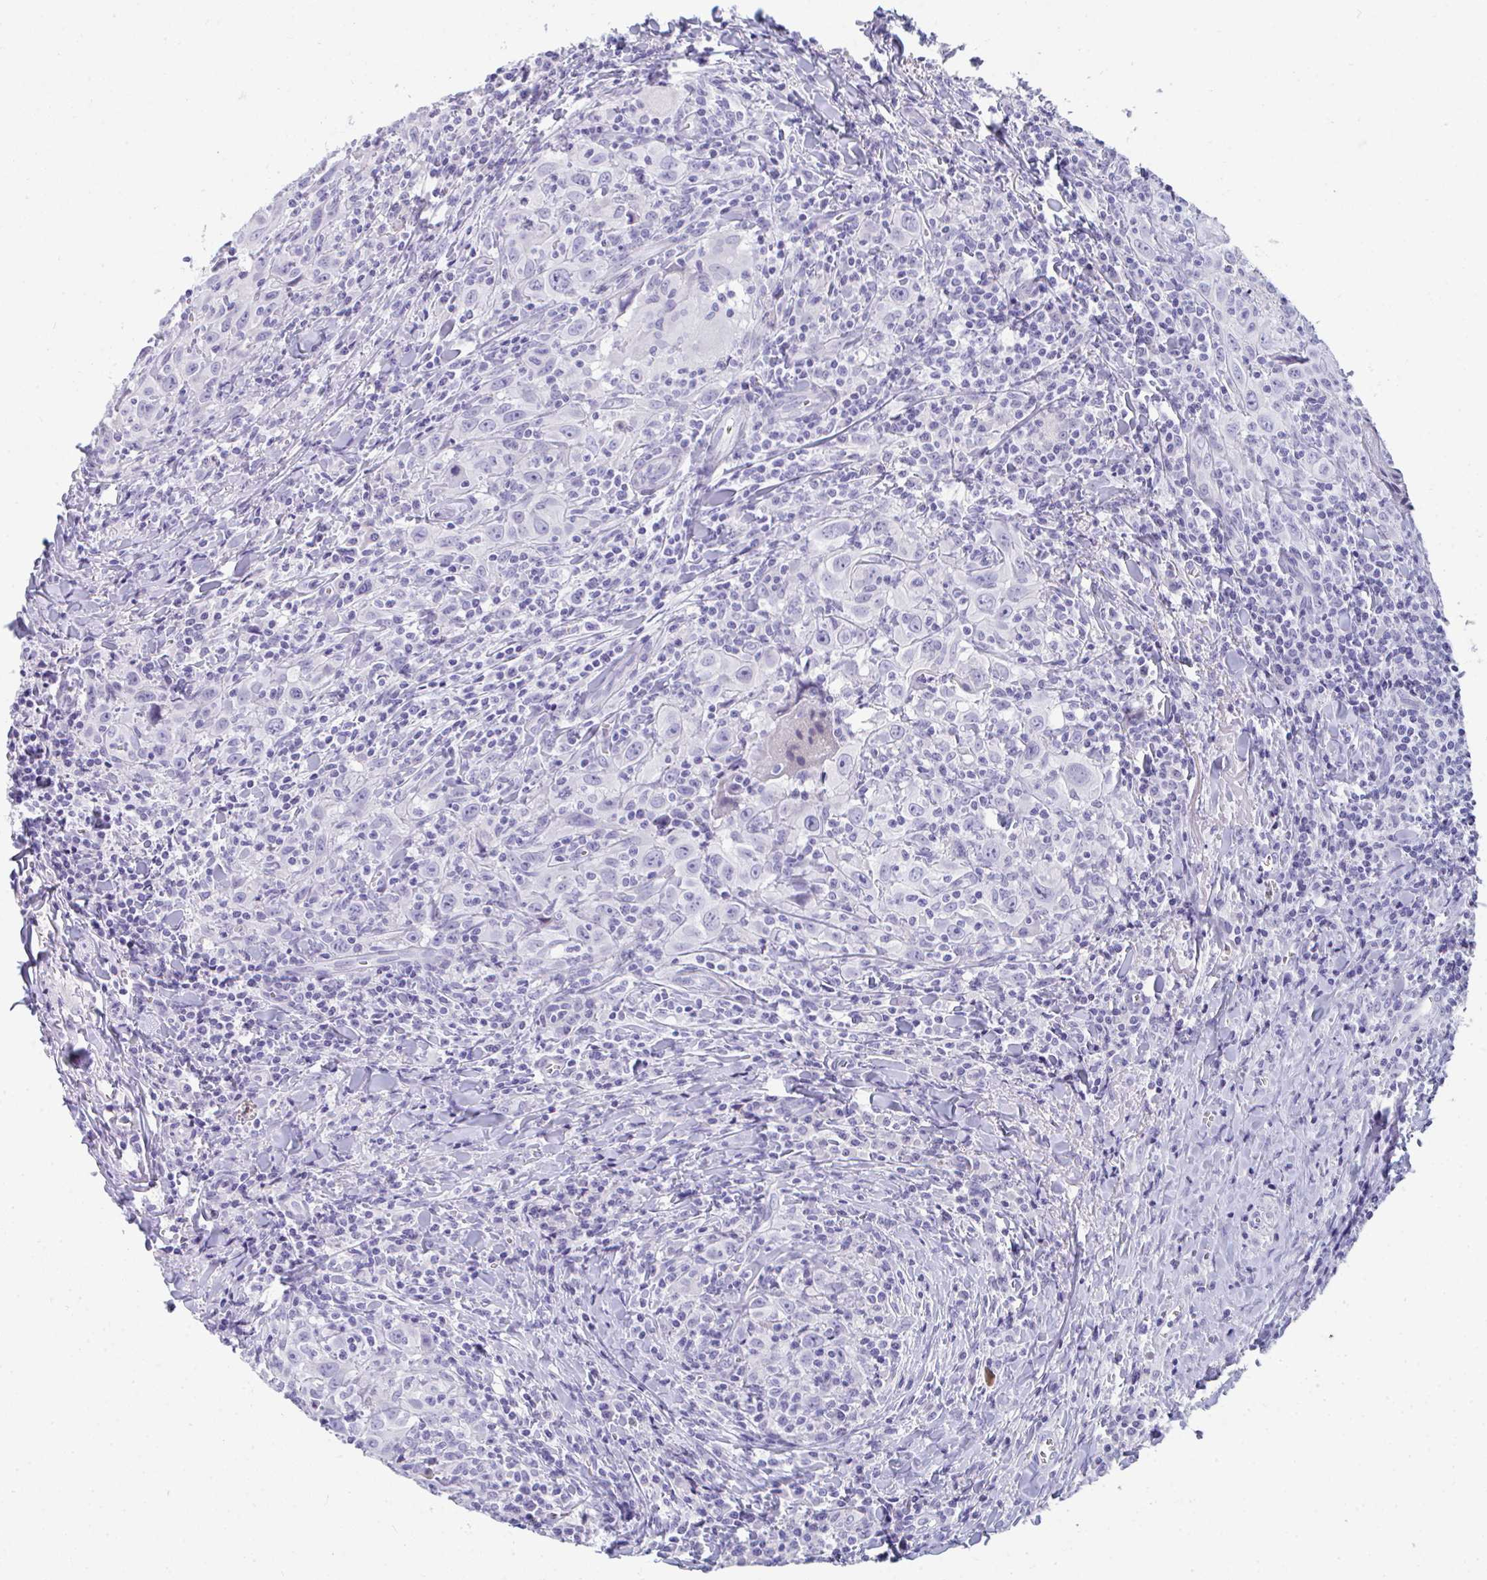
{"staining": {"intensity": "negative", "quantity": "none", "location": "none"}, "tissue": "head and neck cancer", "cell_type": "Tumor cells", "image_type": "cancer", "snomed": [{"axis": "morphology", "description": "Squamous cell carcinoma, NOS"}, {"axis": "topography", "description": "Head-Neck"}], "caption": "This is a micrograph of IHC staining of head and neck cancer, which shows no expression in tumor cells.", "gene": "TTC30B", "patient": {"sex": "female", "age": 95}}